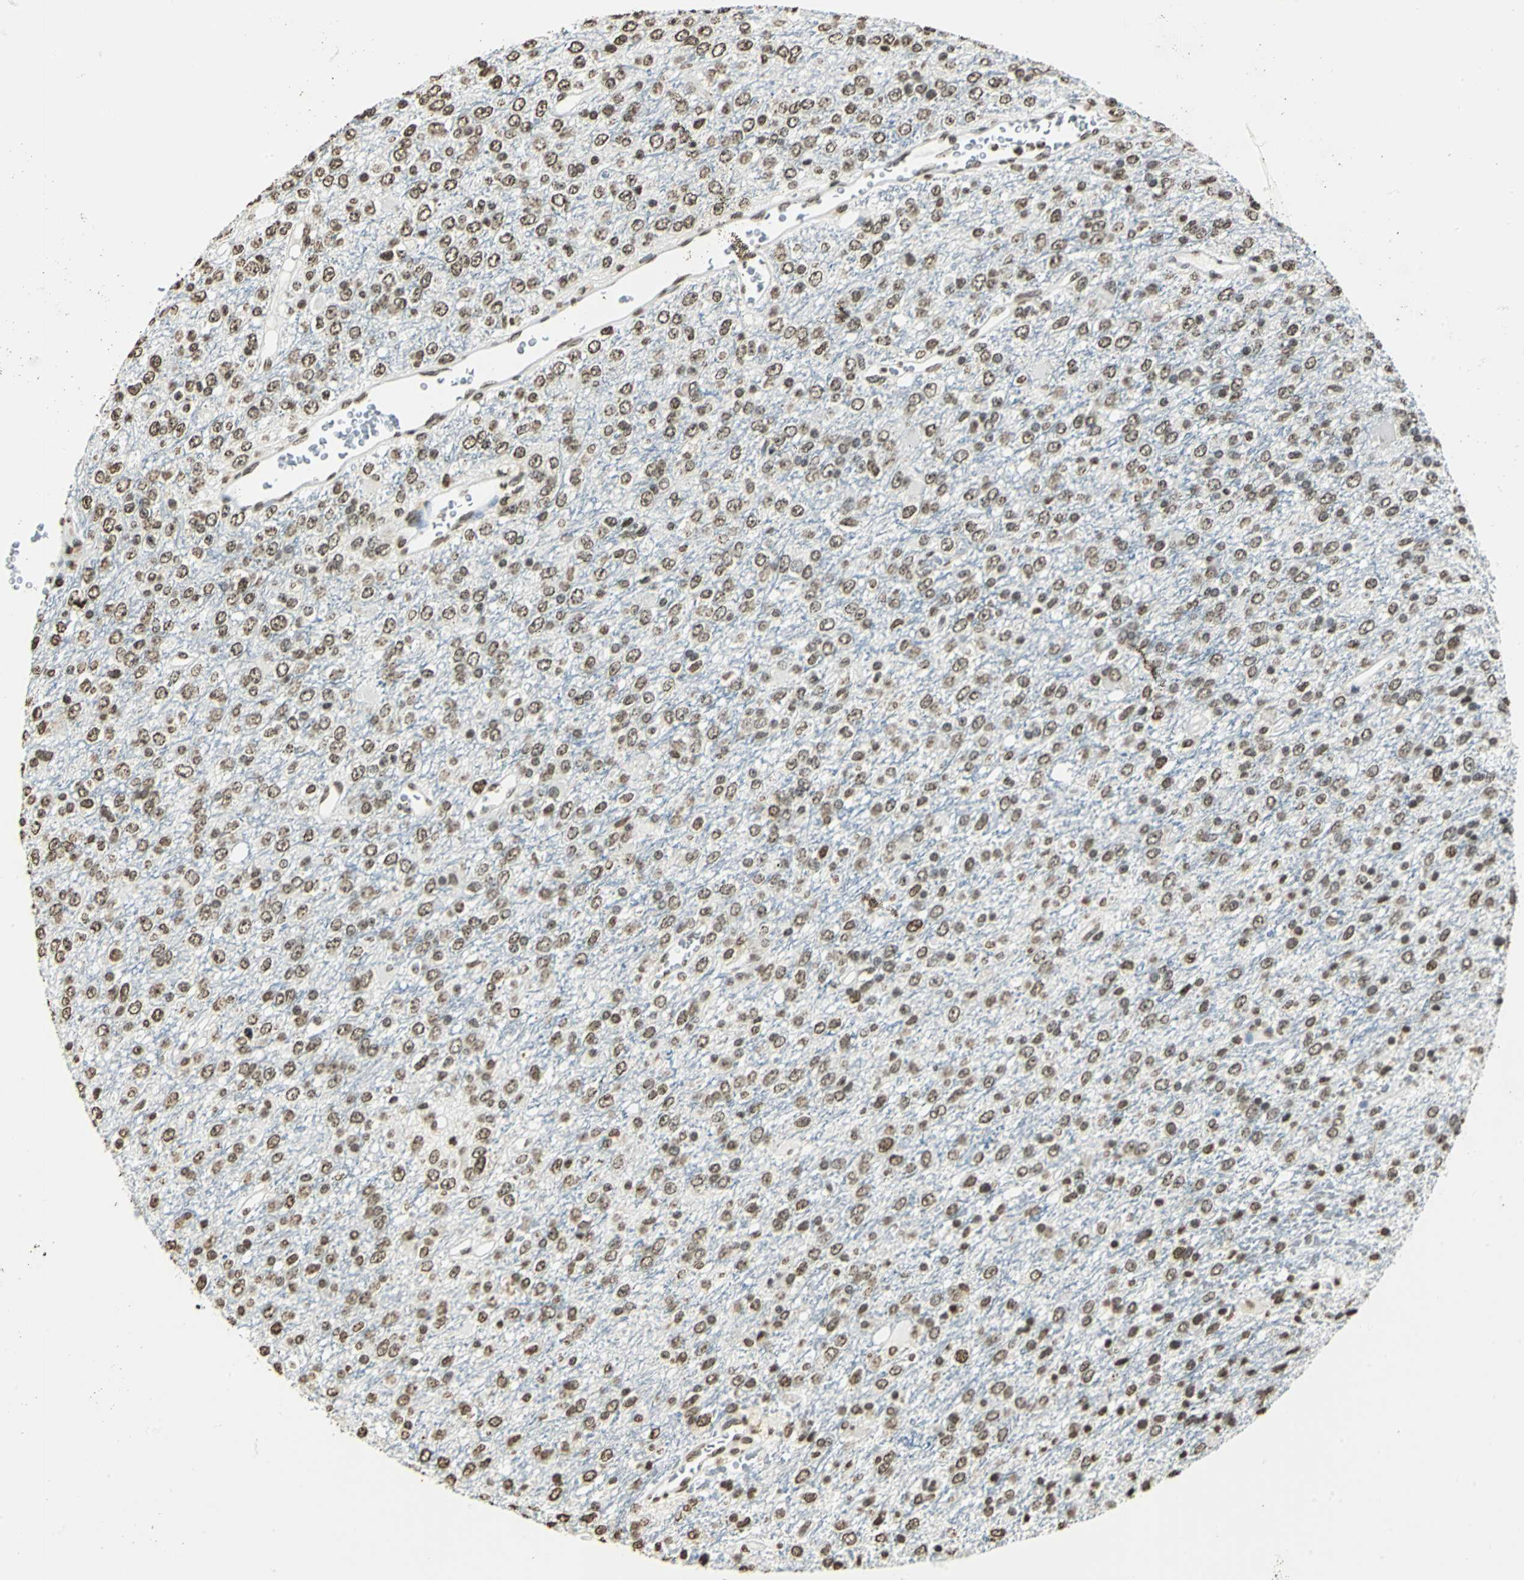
{"staining": {"intensity": "moderate", "quantity": ">75%", "location": "nuclear"}, "tissue": "glioma", "cell_type": "Tumor cells", "image_type": "cancer", "snomed": [{"axis": "morphology", "description": "Glioma, malignant, High grade"}, {"axis": "topography", "description": "pancreas cauda"}], "caption": "Protein expression analysis of glioma reveals moderate nuclear positivity in about >75% of tumor cells.", "gene": "MCM4", "patient": {"sex": "male", "age": 60}}